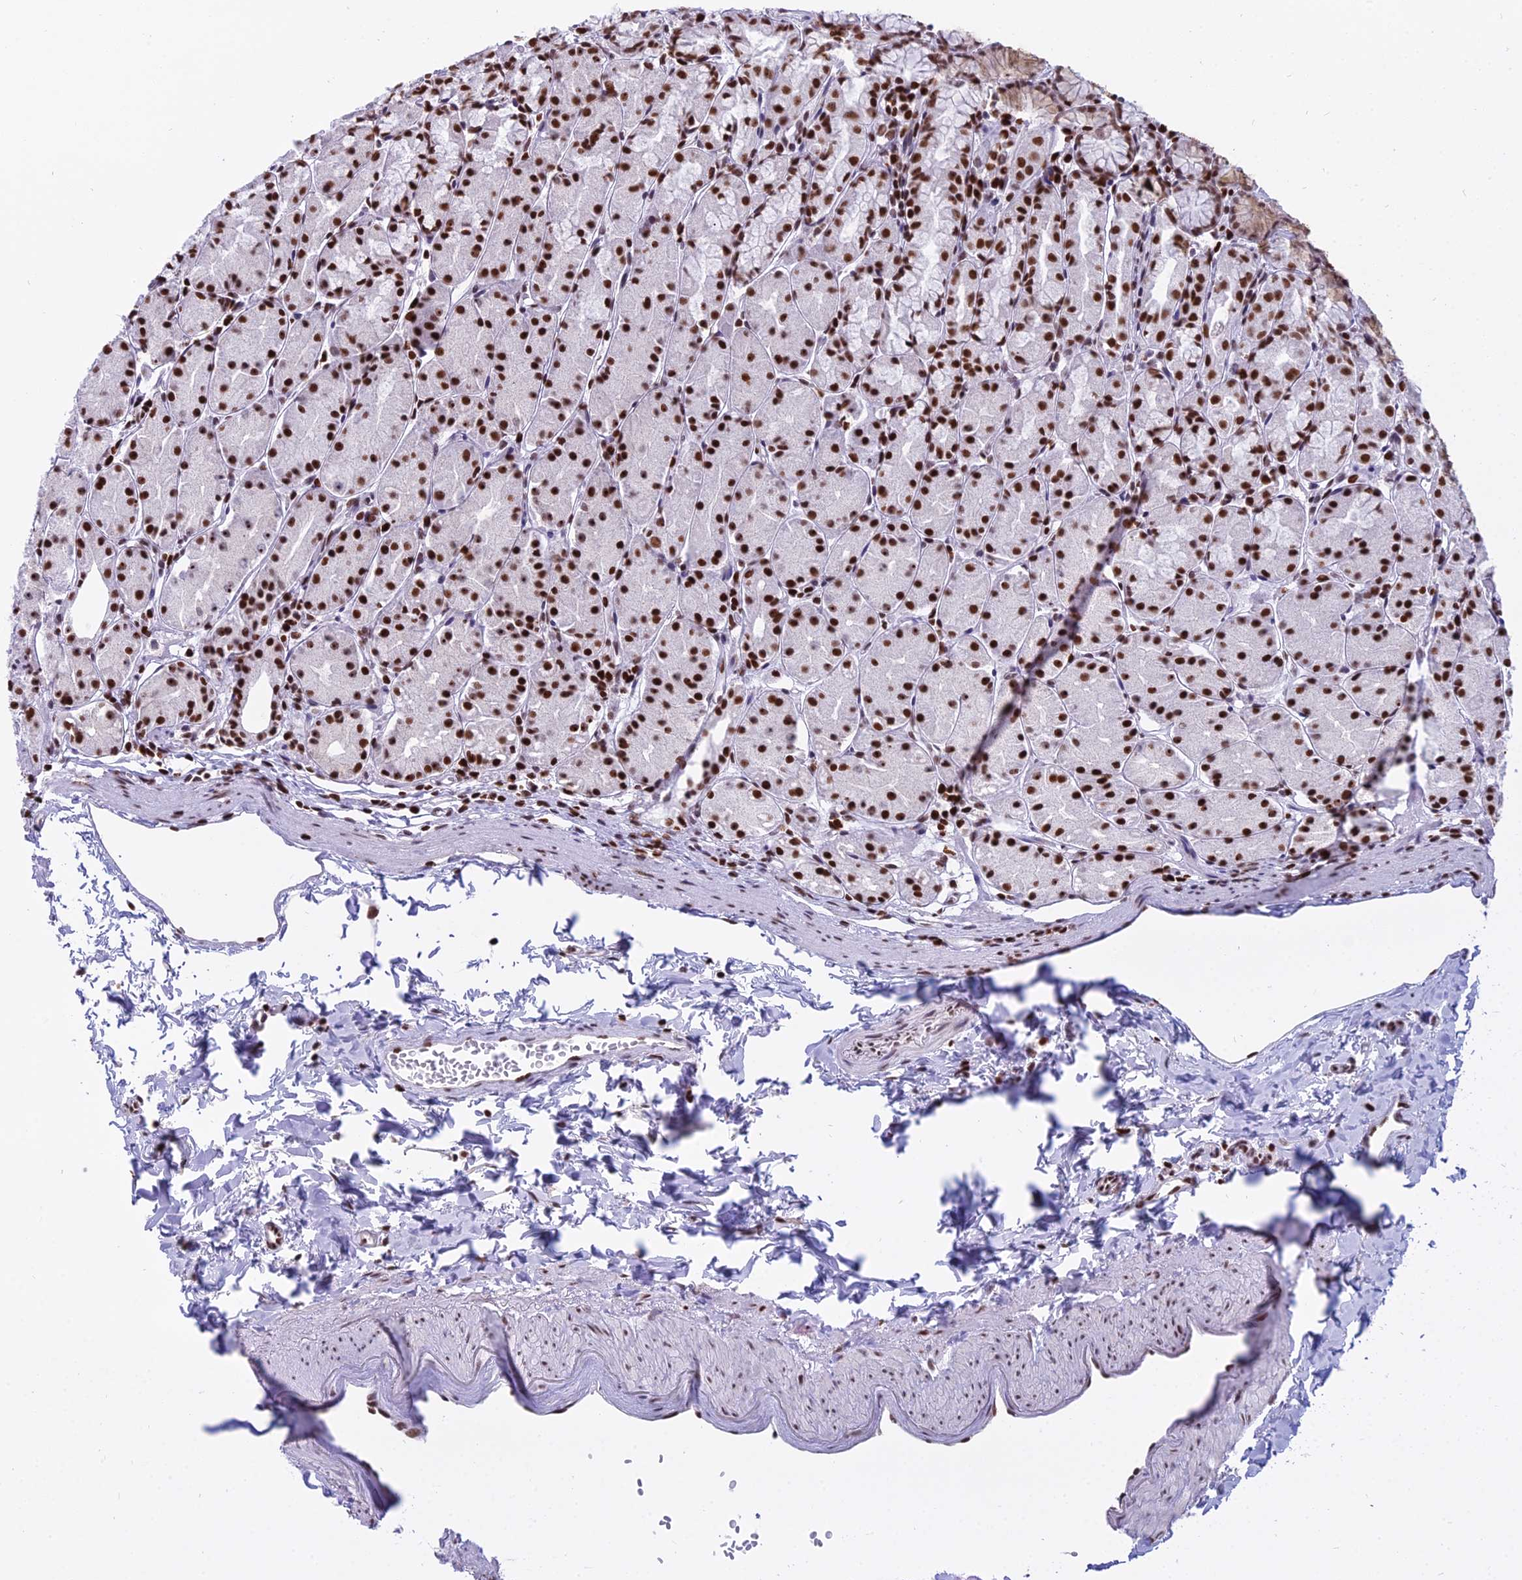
{"staining": {"intensity": "strong", "quantity": ">75%", "location": "nuclear"}, "tissue": "stomach", "cell_type": "Glandular cells", "image_type": "normal", "snomed": [{"axis": "morphology", "description": "Normal tissue, NOS"}, {"axis": "topography", "description": "Stomach, upper"}], "caption": "DAB immunohistochemical staining of benign stomach exhibits strong nuclear protein expression in approximately >75% of glandular cells.", "gene": "PARP1", "patient": {"sex": "male", "age": 47}}